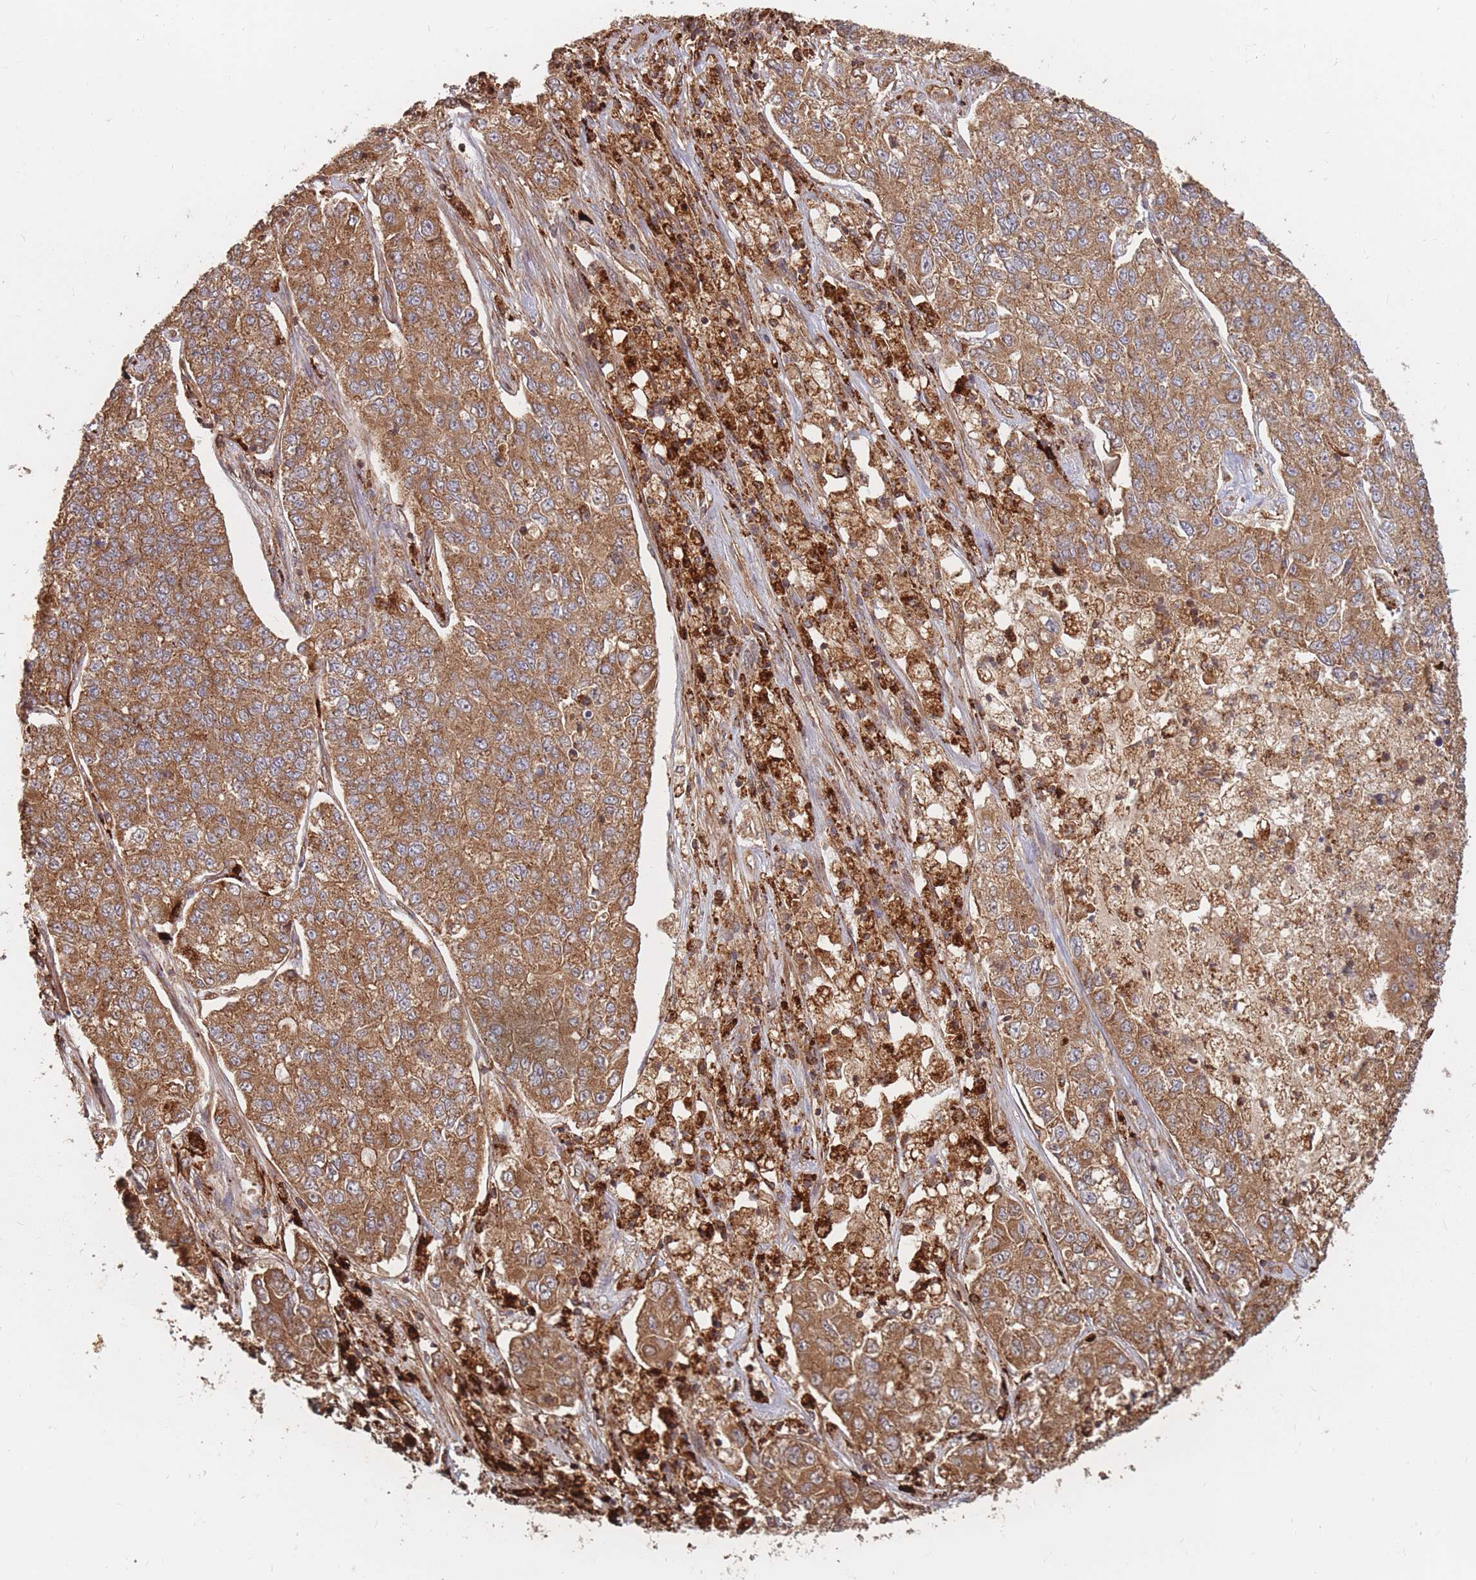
{"staining": {"intensity": "moderate", "quantity": ">75%", "location": "cytoplasmic/membranous"}, "tissue": "lung cancer", "cell_type": "Tumor cells", "image_type": "cancer", "snomed": [{"axis": "morphology", "description": "Adenocarcinoma, NOS"}, {"axis": "topography", "description": "Lung"}], "caption": "Lung cancer stained with a protein marker reveals moderate staining in tumor cells.", "gene": "RASSF2", "patient": {"sex": "male", "age": 49}}